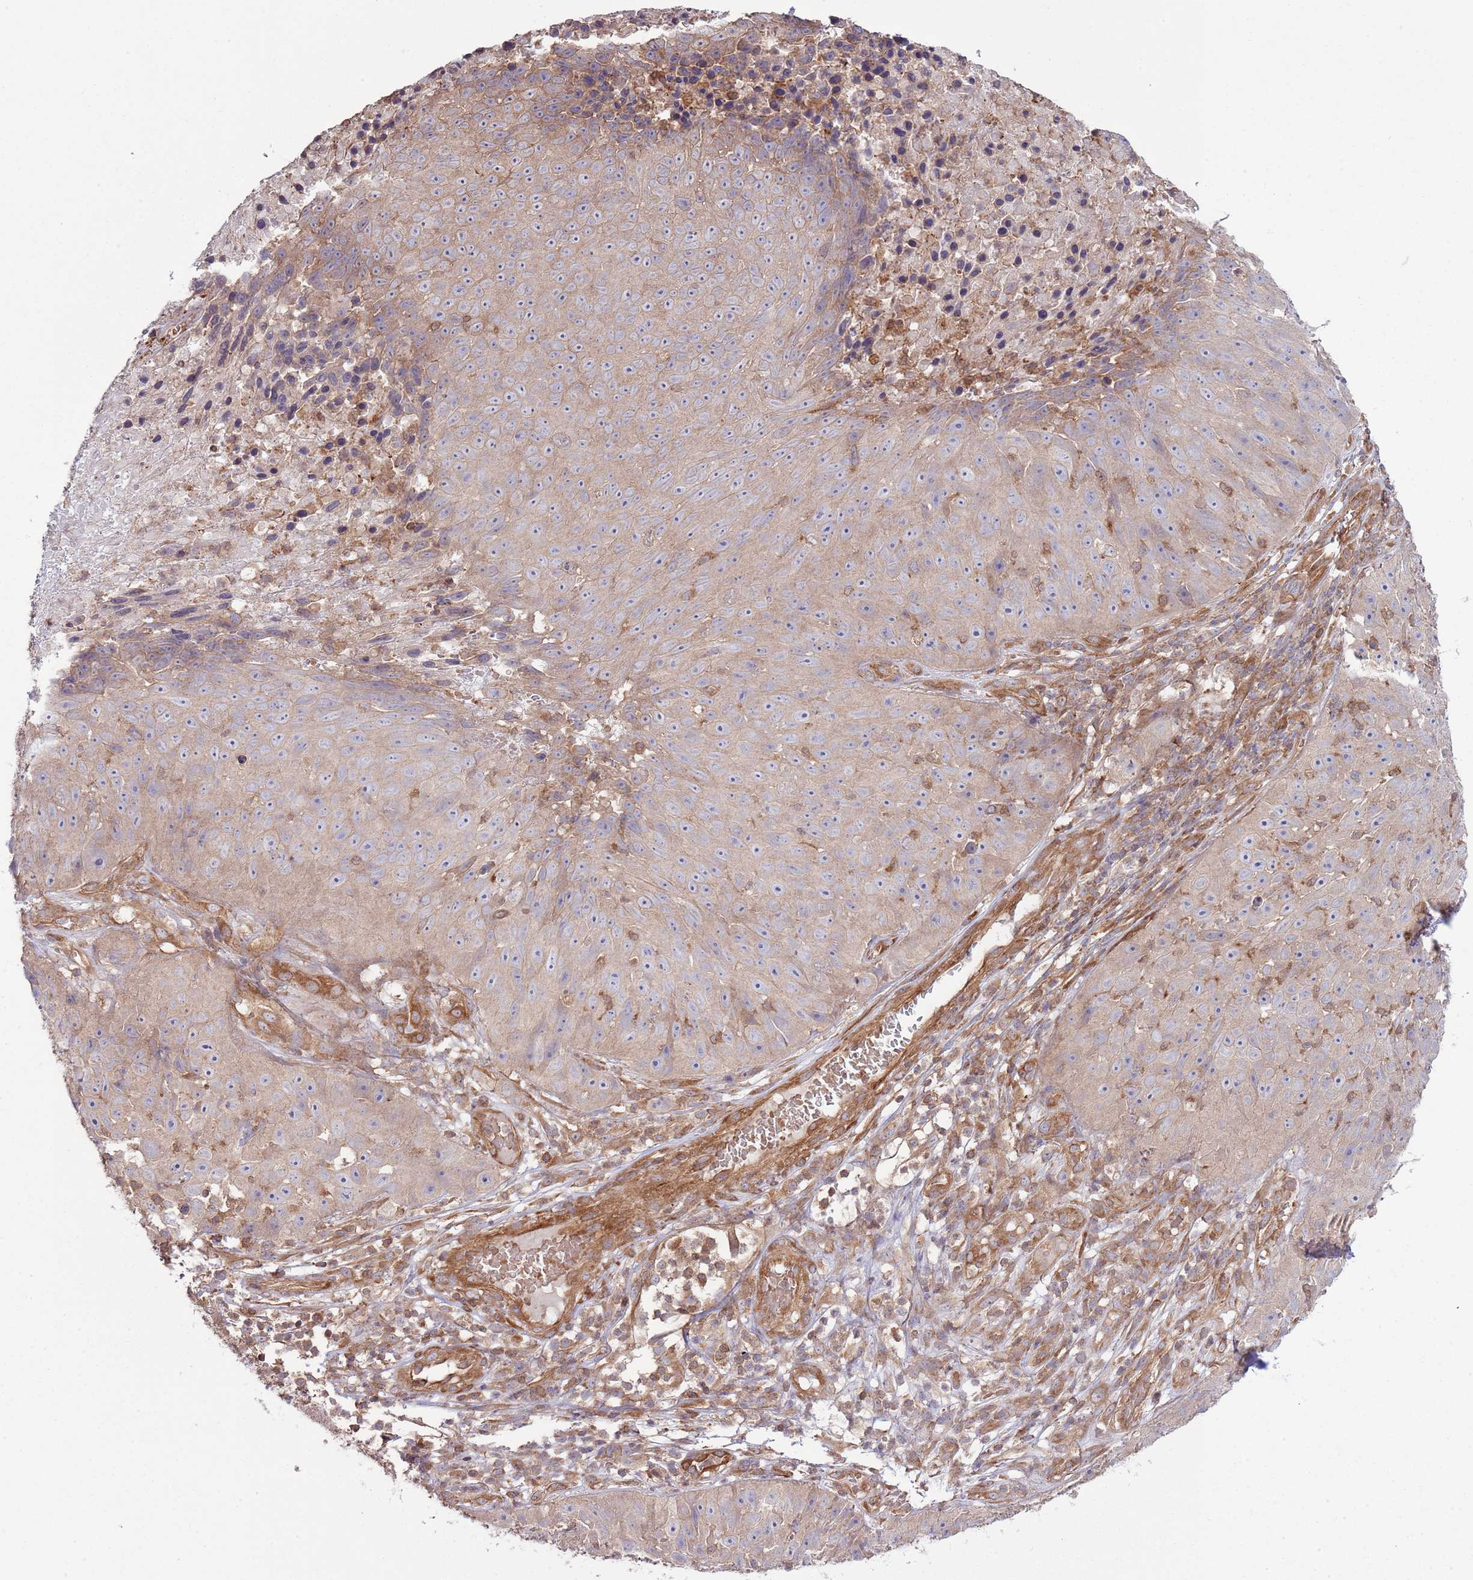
{"staining": {"intensity": "weak", "quantity": "<25%", "location": "cytoplasmic/membranous"}, "tissue": "skin cancer", "cell_type": "Tumor cells", "image_type": "cancer", "snomed": [{"axis": "morphology", "description": "Squamous cell carcinoma, NOS"}, {"axis": "topography", "description": "Skin"}], "caption": "Immunohistochemistry (IHC) histopathology image of human skin cancer (squamous cell carcinoma) stained for a protein (brown), which exhibits no positivity in tumor cells.", "gene": "LPIN2", "patient": {"sex": "female", "age": 87}}